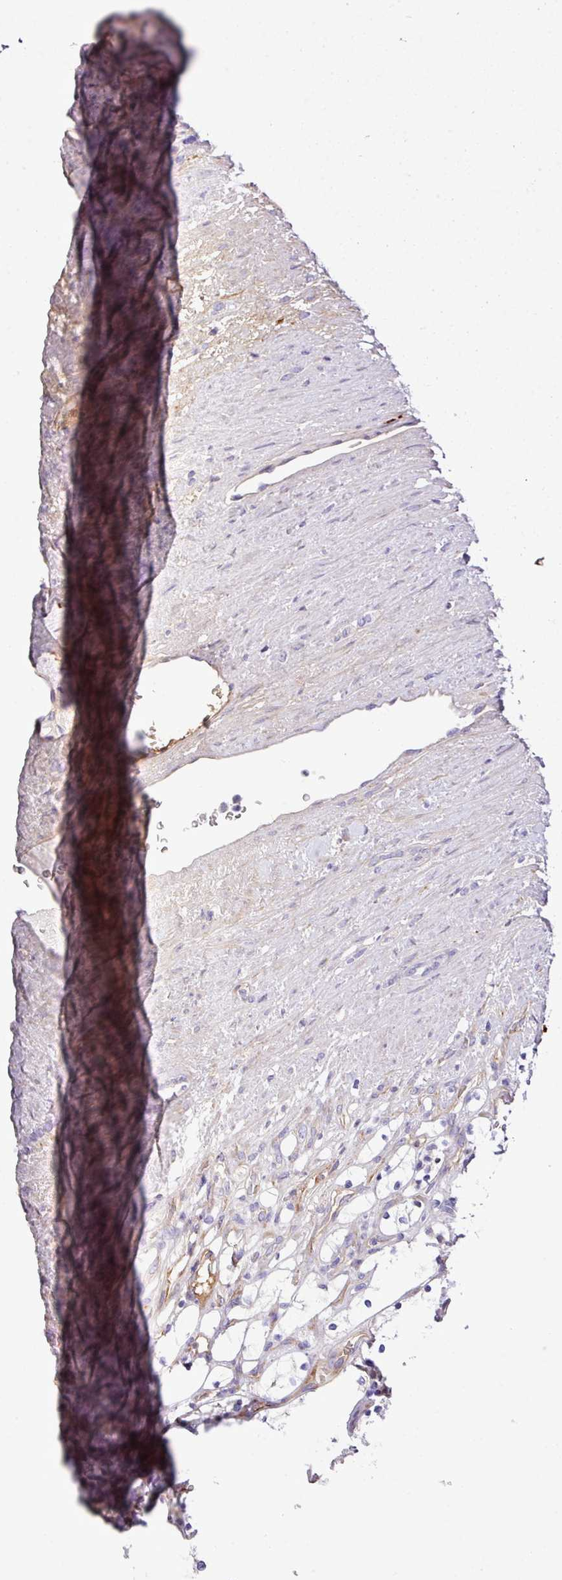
{"staining": {"intensity": "negative", "quantity": "none", "location": "none"}, "tissue": "renal cancer", "cell_type": "Tumor cells", "image_type": "cancer", "snomed": [{"axis": "morphology", "description": "Adenocarcinoma, NOS"}, {"axis": "topography", "description": "Kidney"}], "caption": "Immunohistochemistry (IHC) of human renal cancer (adenocarcinoma) reveals no staining in tumor cells.", "gene": "CTXN2", "patient": {"sex": "female", "age": 69}}